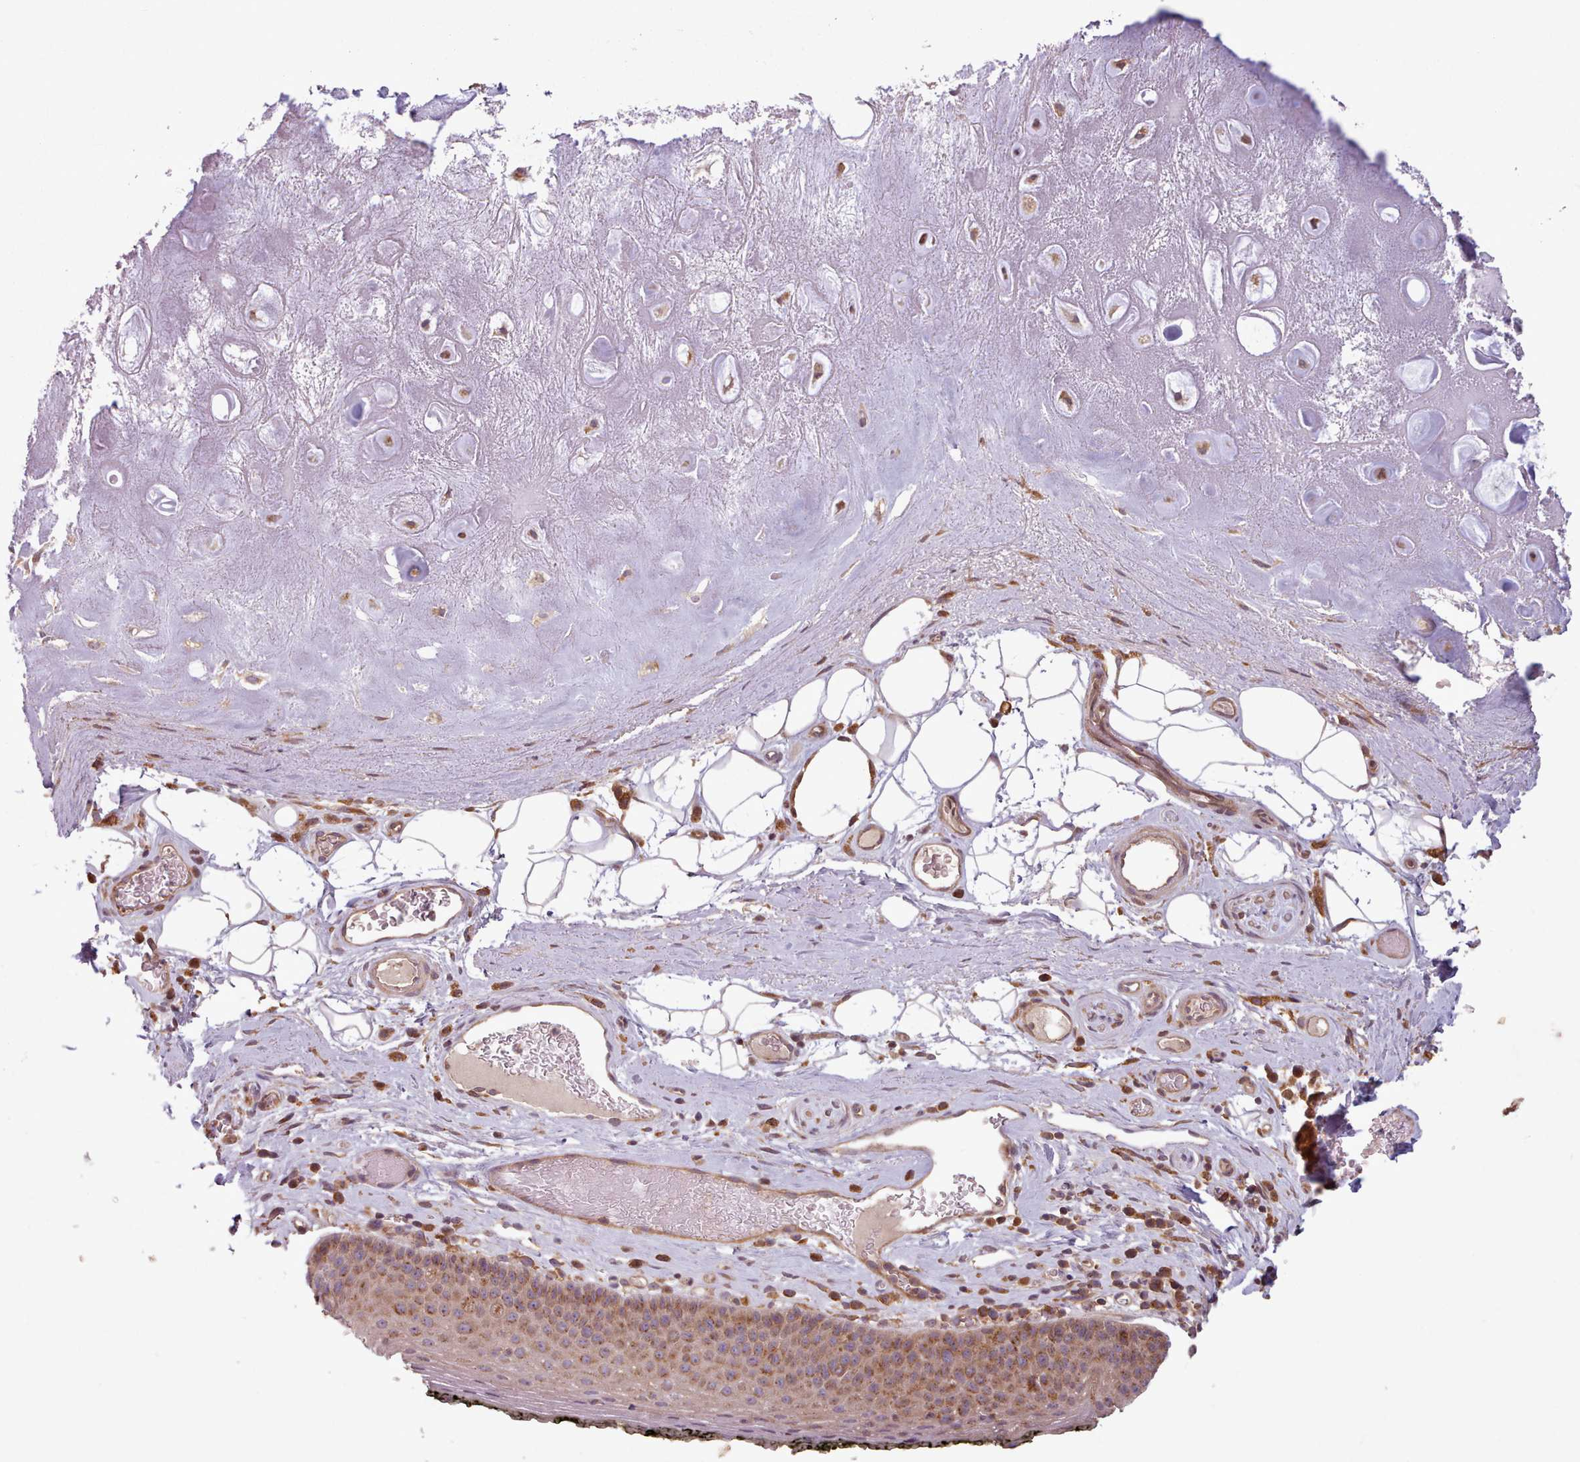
{"staining": {"intensity": "moderate", "quantity": ">75%", "location": "cytoplasmic/membranous"}, "tissue": "adipose tissue", "cell_type": "Adipocytes", "image_type": "normal", "snomed": [{"axis": "morphology", "description": "Normal tissue, NOS"}, {"axis": "topography", "description": "Cartilage tissue"}], "caption": "Immunohistochemistry of unremarkable adipose tissue shows medium levels of moderate cytoplasmic/membranous positivity in about >75% of adipocytes.", "gene": "WASHC2A", "patient": {"sex": "male", "age": 81}}